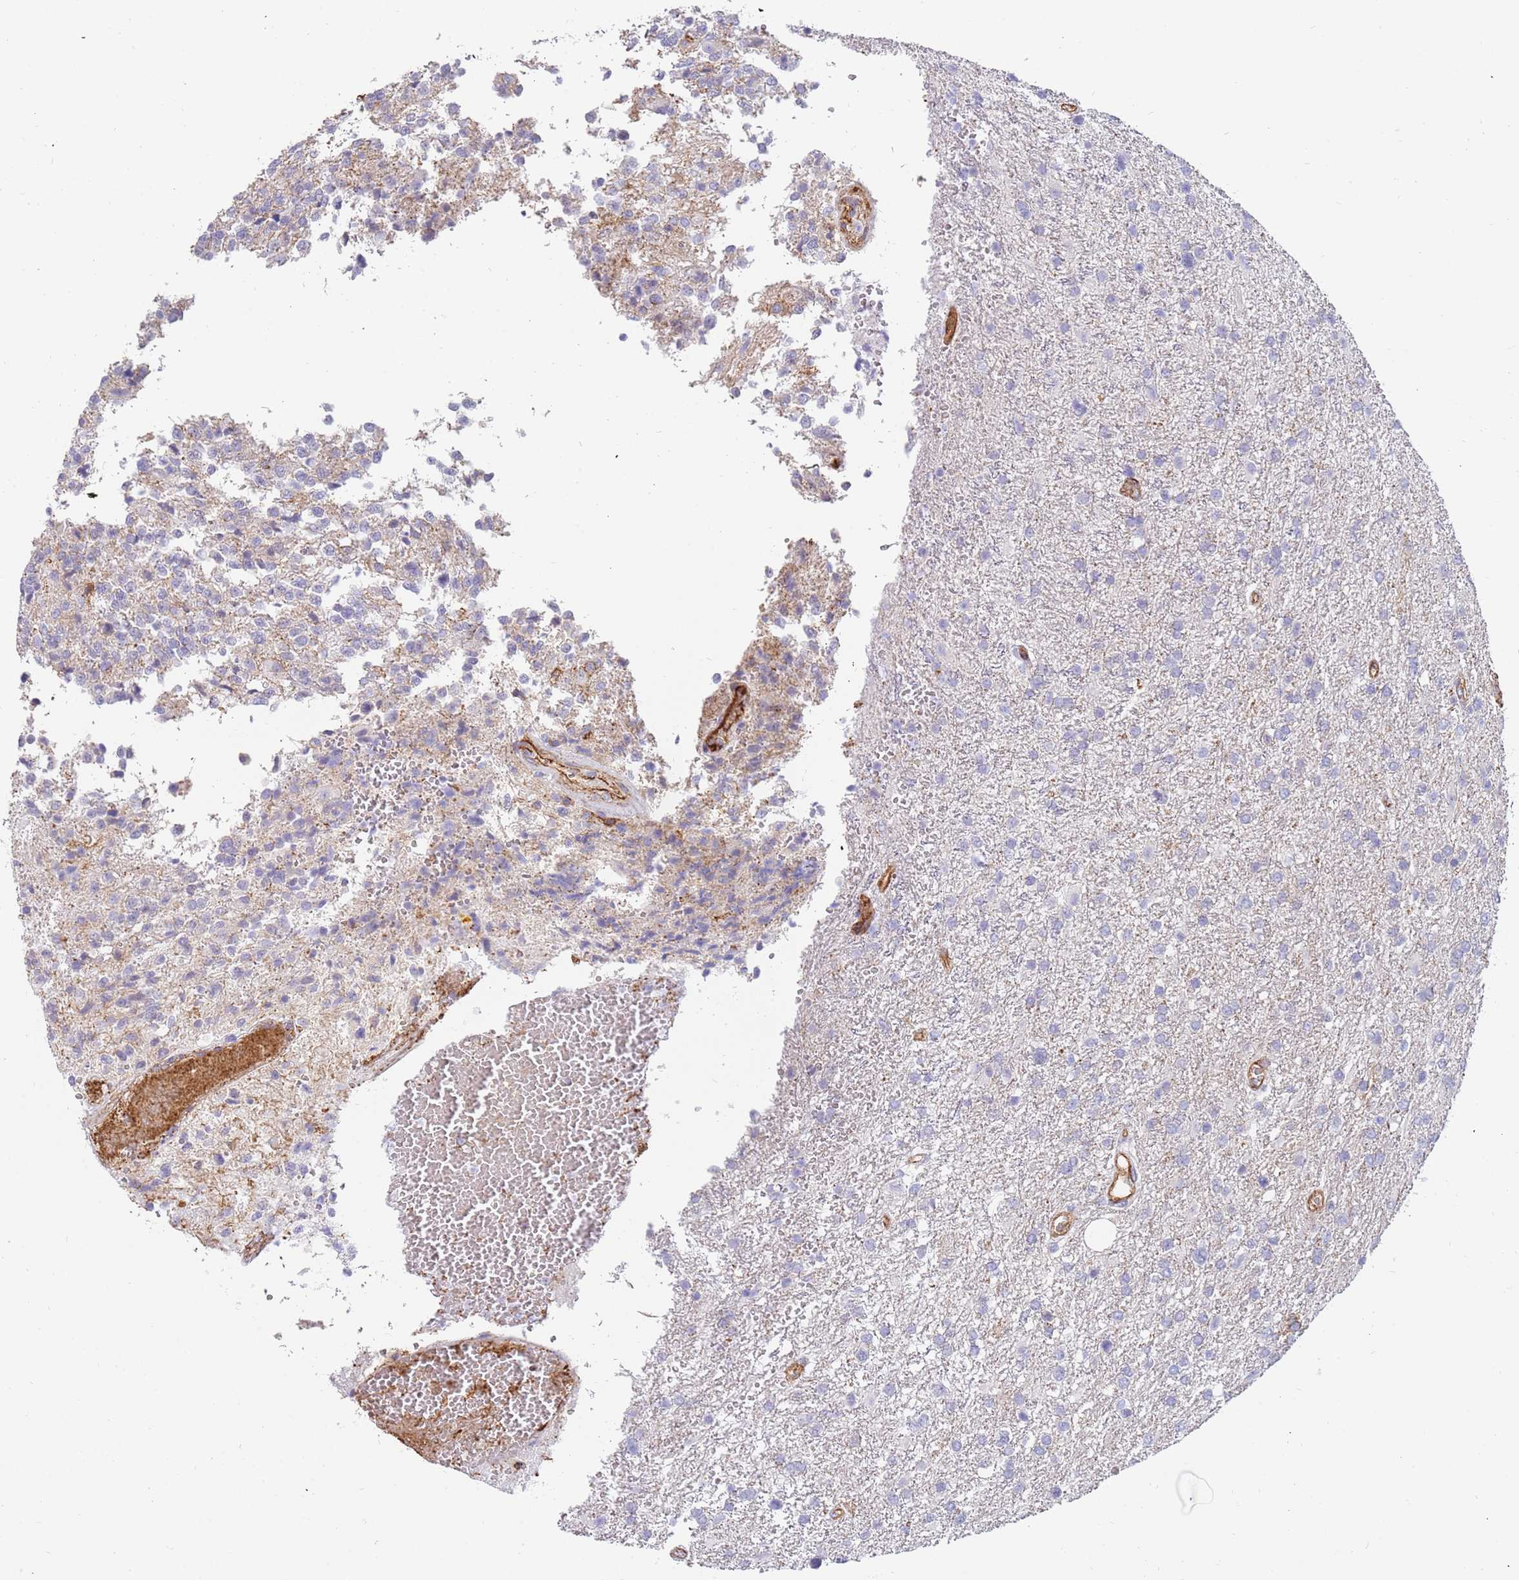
{"staining": {"intensity": "negative", "quantity": "none", "location": "none"}, "tissue": "glioma", "cell_type": "Tumor cells", "image_type": "cancer", "snomed": [{"axis": "morphology", "description": "Glioma, malignant, High grade"}, {"axis": "topography", "description": "Brain"}], "caption": "This is an immunohistochemistry (IHC) image of glioma. There is no expression in tumor cells.", "gene": "GFRAL", "patient": {"sex": "male", "age": 56}}